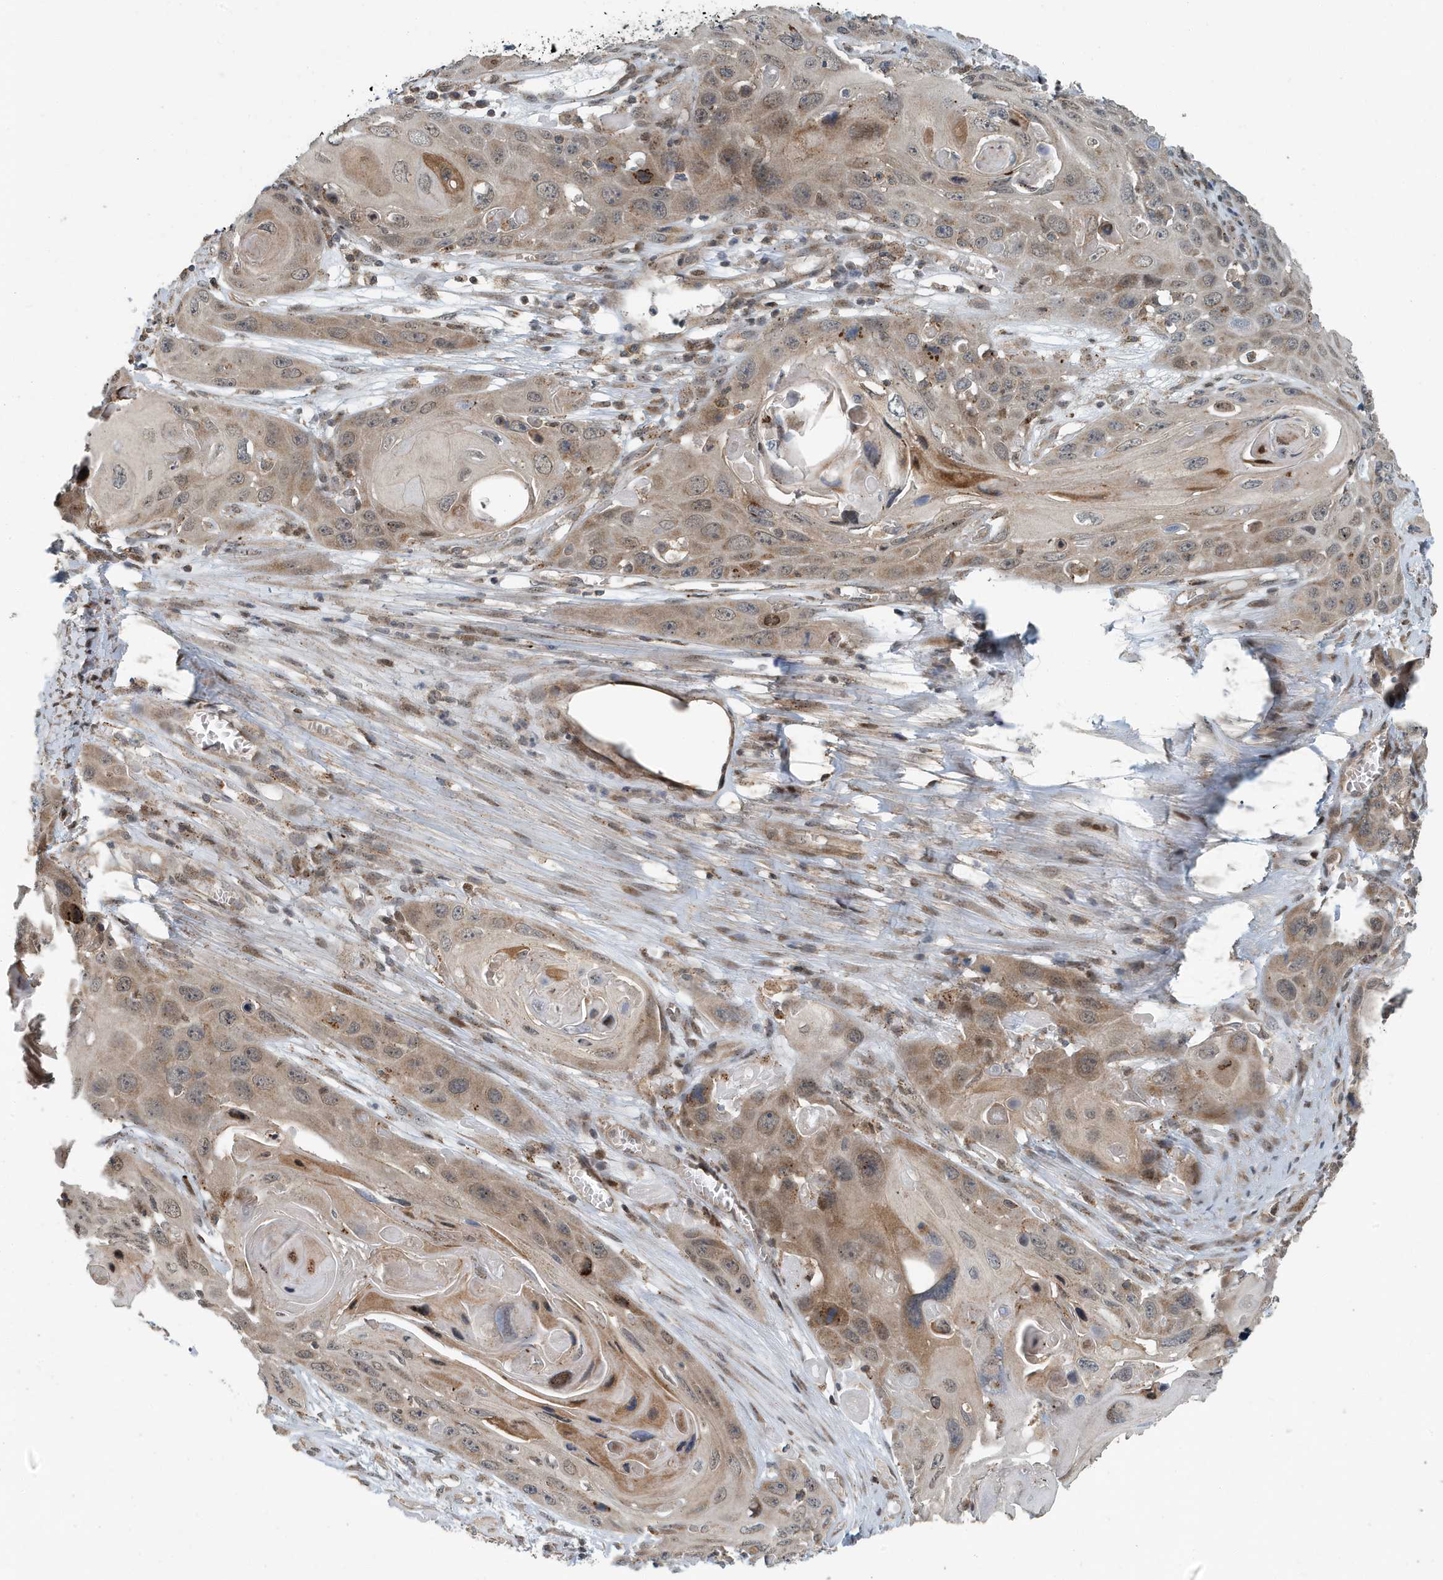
{"staining": {"intensity": "moderate", "quantity": "25%-75%", "location": "cytoplasmic/membranous"}, "tissue": "skin cancer", "cell_type": "Tumor cells", "image_type": "cancer", "snomed": [{"axis": "morphology", "description": "Squamous cell carcinoma, NOS"}, {"axis": "topography", "description": "Skin"}], "caption": "Protein staining reveals moderate cytoplasmic/membranous staining in approximately 25%-75% of tumor cells in skin squamous cell carcinoma.", "gene": "KIF15", "patient": {"sex": "male", "age": 55}}